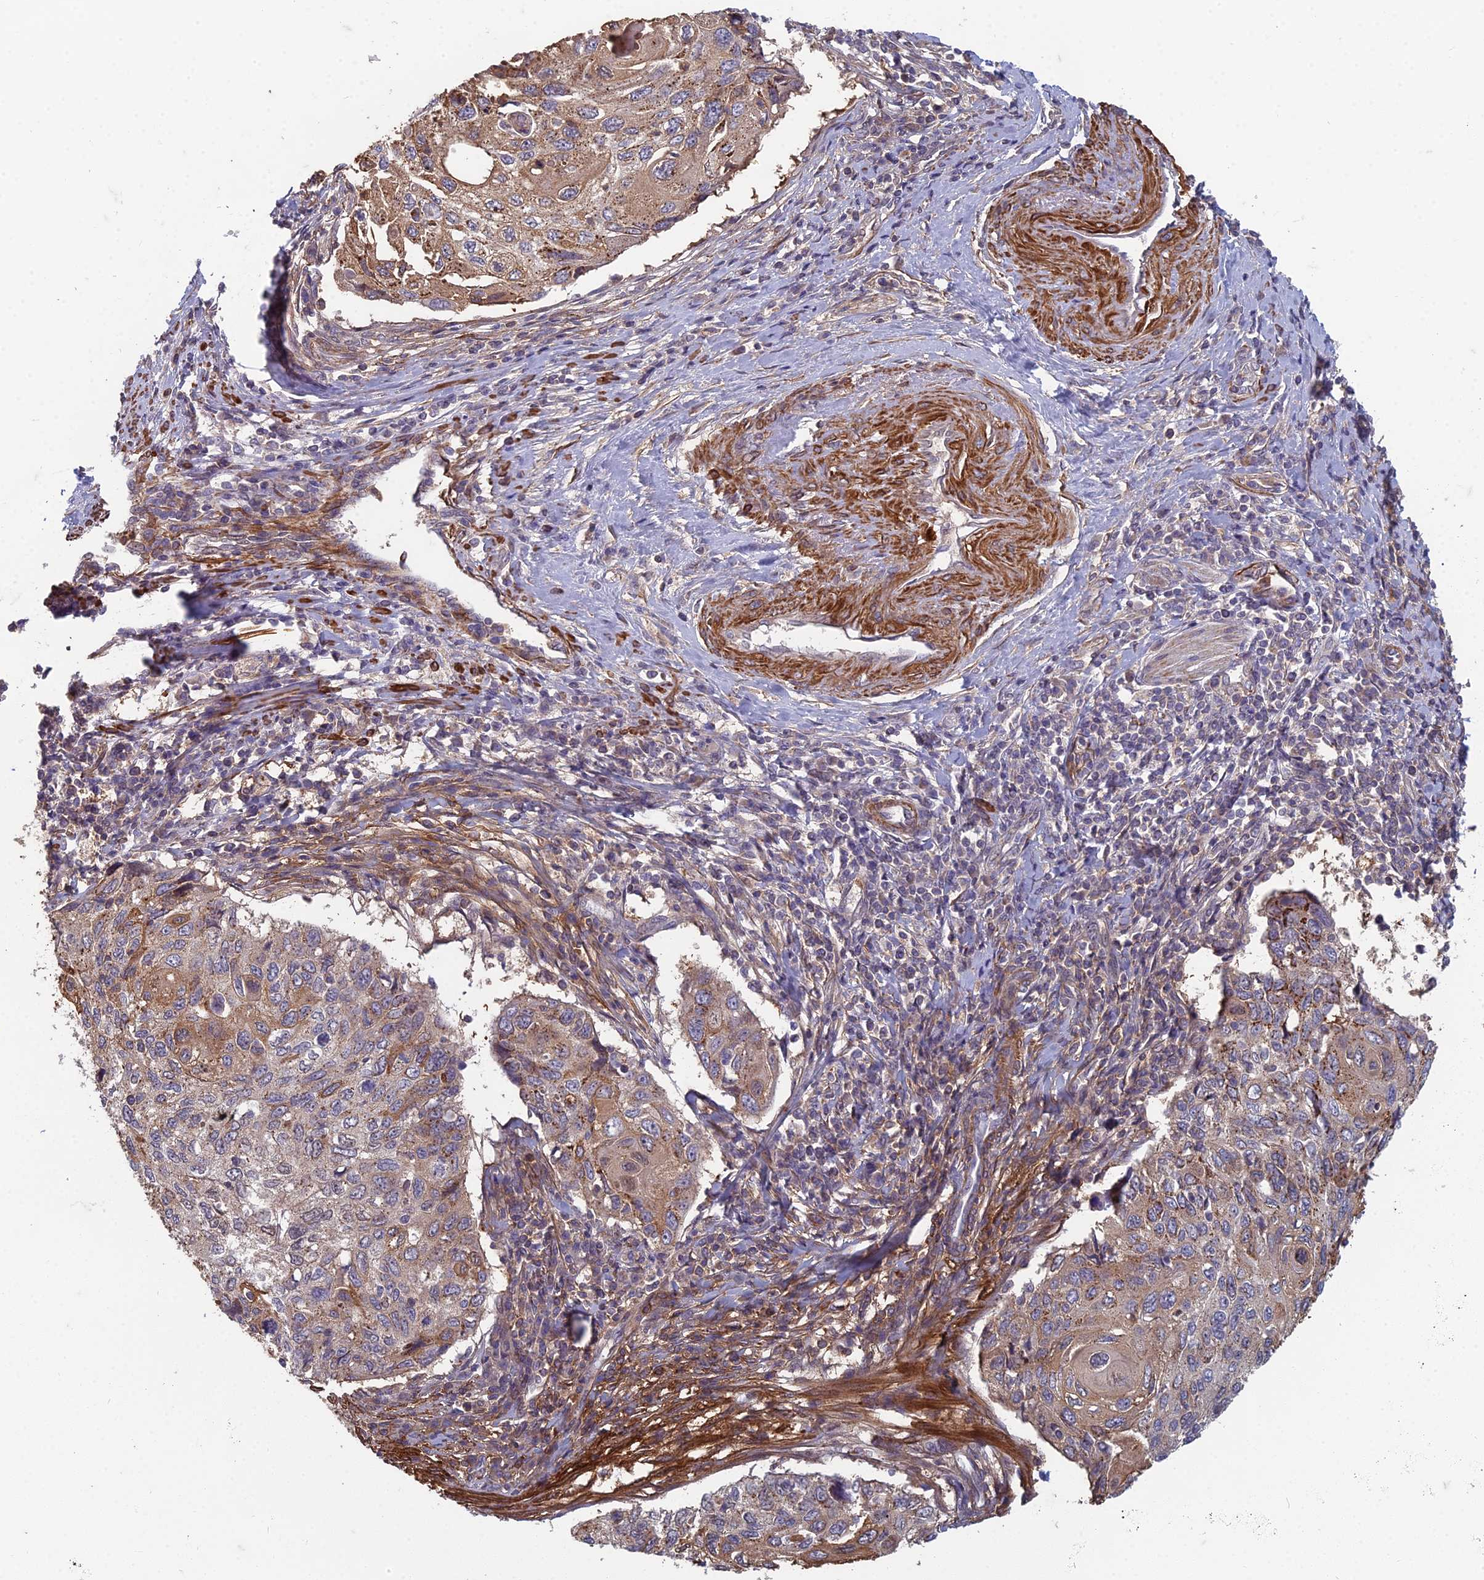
{"staining": {"intensity": "moderate", "quantity": ">75%", "location": "cytoplasmic/membranous"}, "tissue": "cervical cancer", "cell_type": "Tumor cells", "image_type": "cancer", "snomed": [{"axis": "morphology", "description": "Squamous cell carcinoma, NOS"}, {"axis": "topography", "description": "Cervix"}], "caption": "Protein staining of squamous cell carcinoma (cervical) tissue exhibits moderate cytoplasmic/membranous positivity in about >75% of tumor cells.", "gene": "ZNF626", "patient": {"sex": "female", "age": 70}}